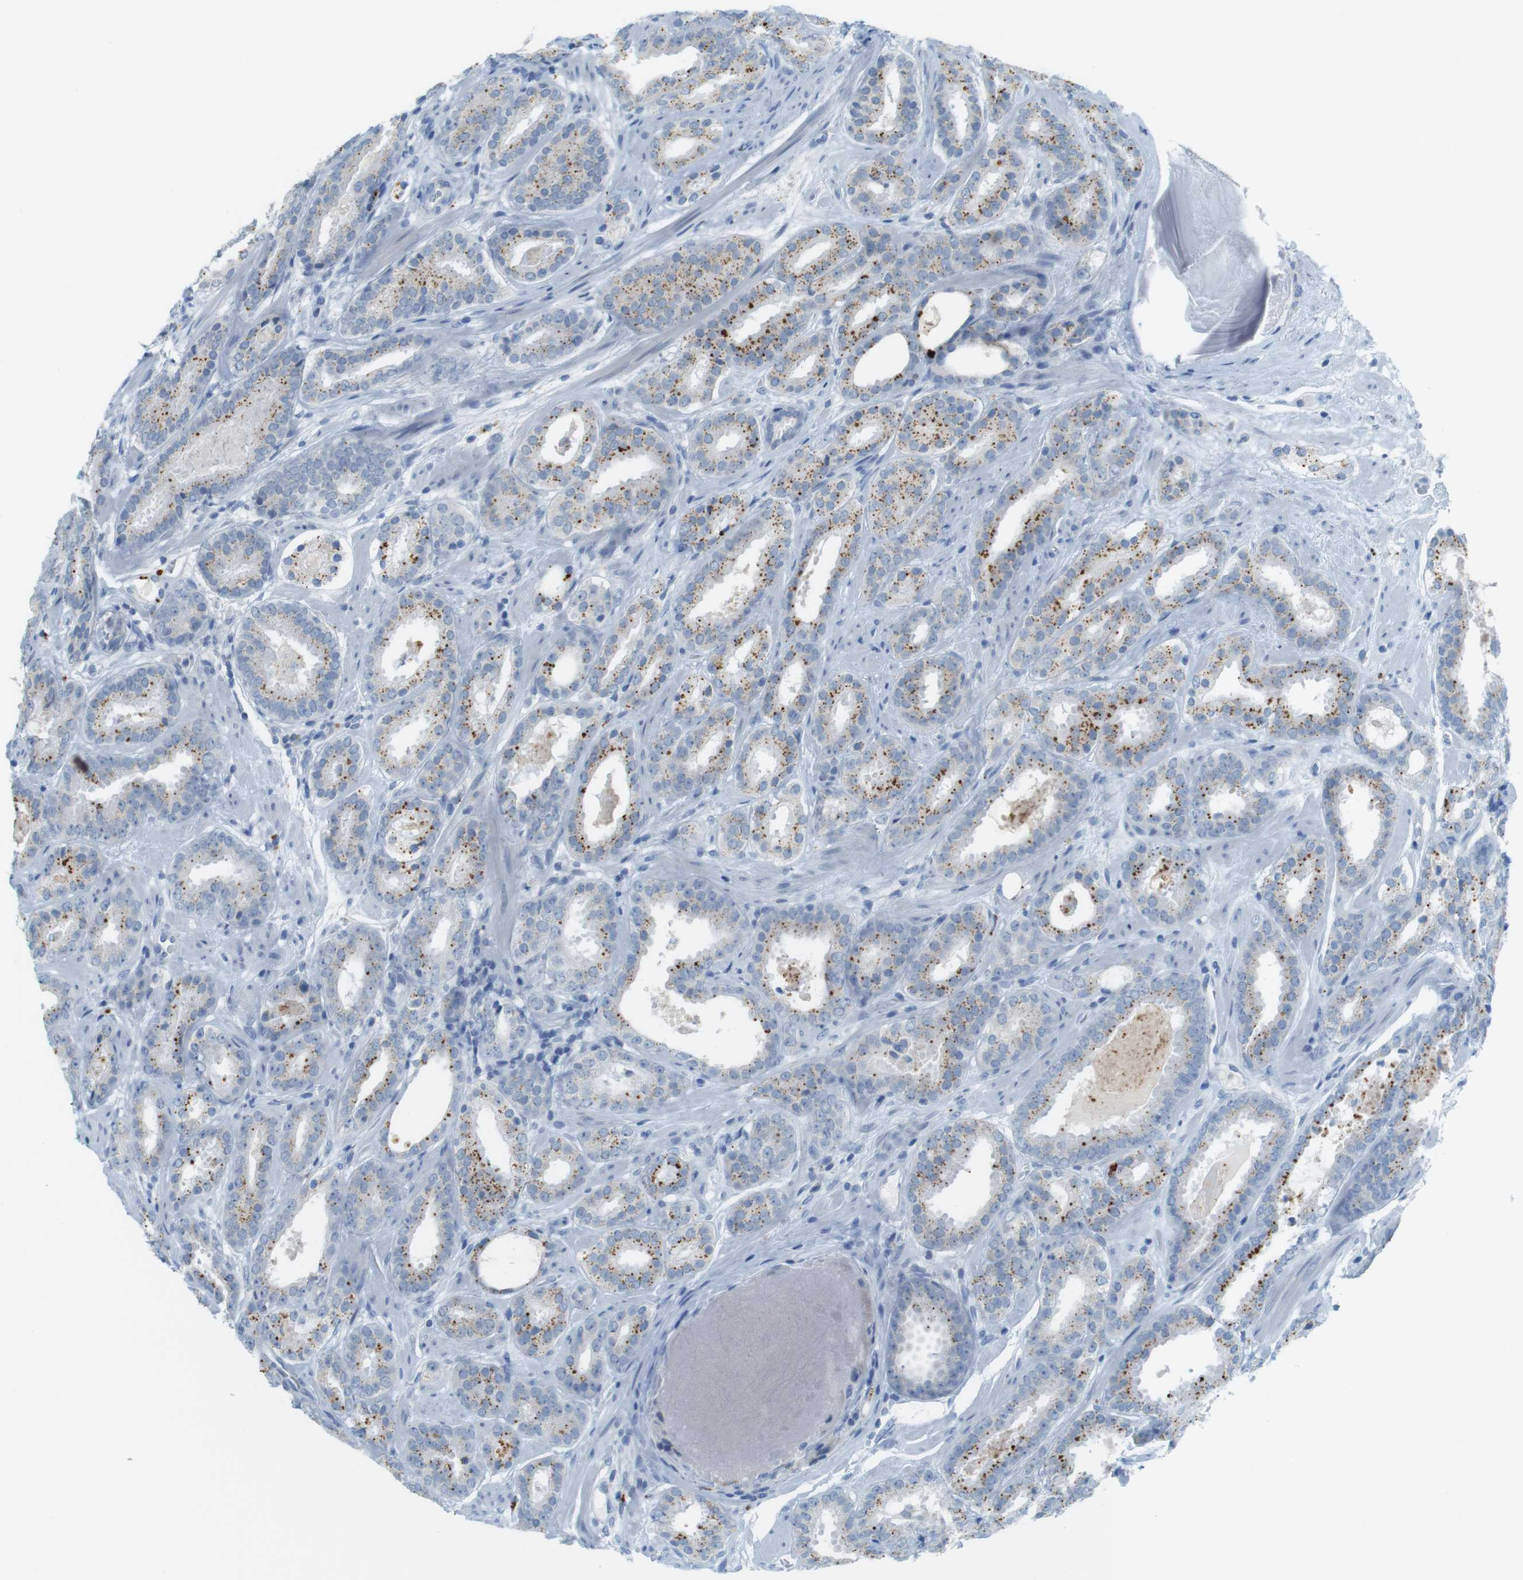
{"staining": {"intensity": "moderate", "quantity": "25%-75%", "location": "cytoplasmic/membranous"}, "tissue": "prostate cancer", "cell_type": "Tumor cells", "image_type": "cancer", "snomed": [{"axis": "morphology", "description": "Adenocarcinoma, Low grade"}, {"axis": "topography", "description": "Prostate"}], "caption": "This is a photomicrograph of immunohistochemistry staining of low-grade adenocarcinoma (prostate), which shows moderate staining in the cytoplasmic/membranous of tumor cells.", "gene": "YIPF1", "patient": {"sex": "male", "age": 69}}